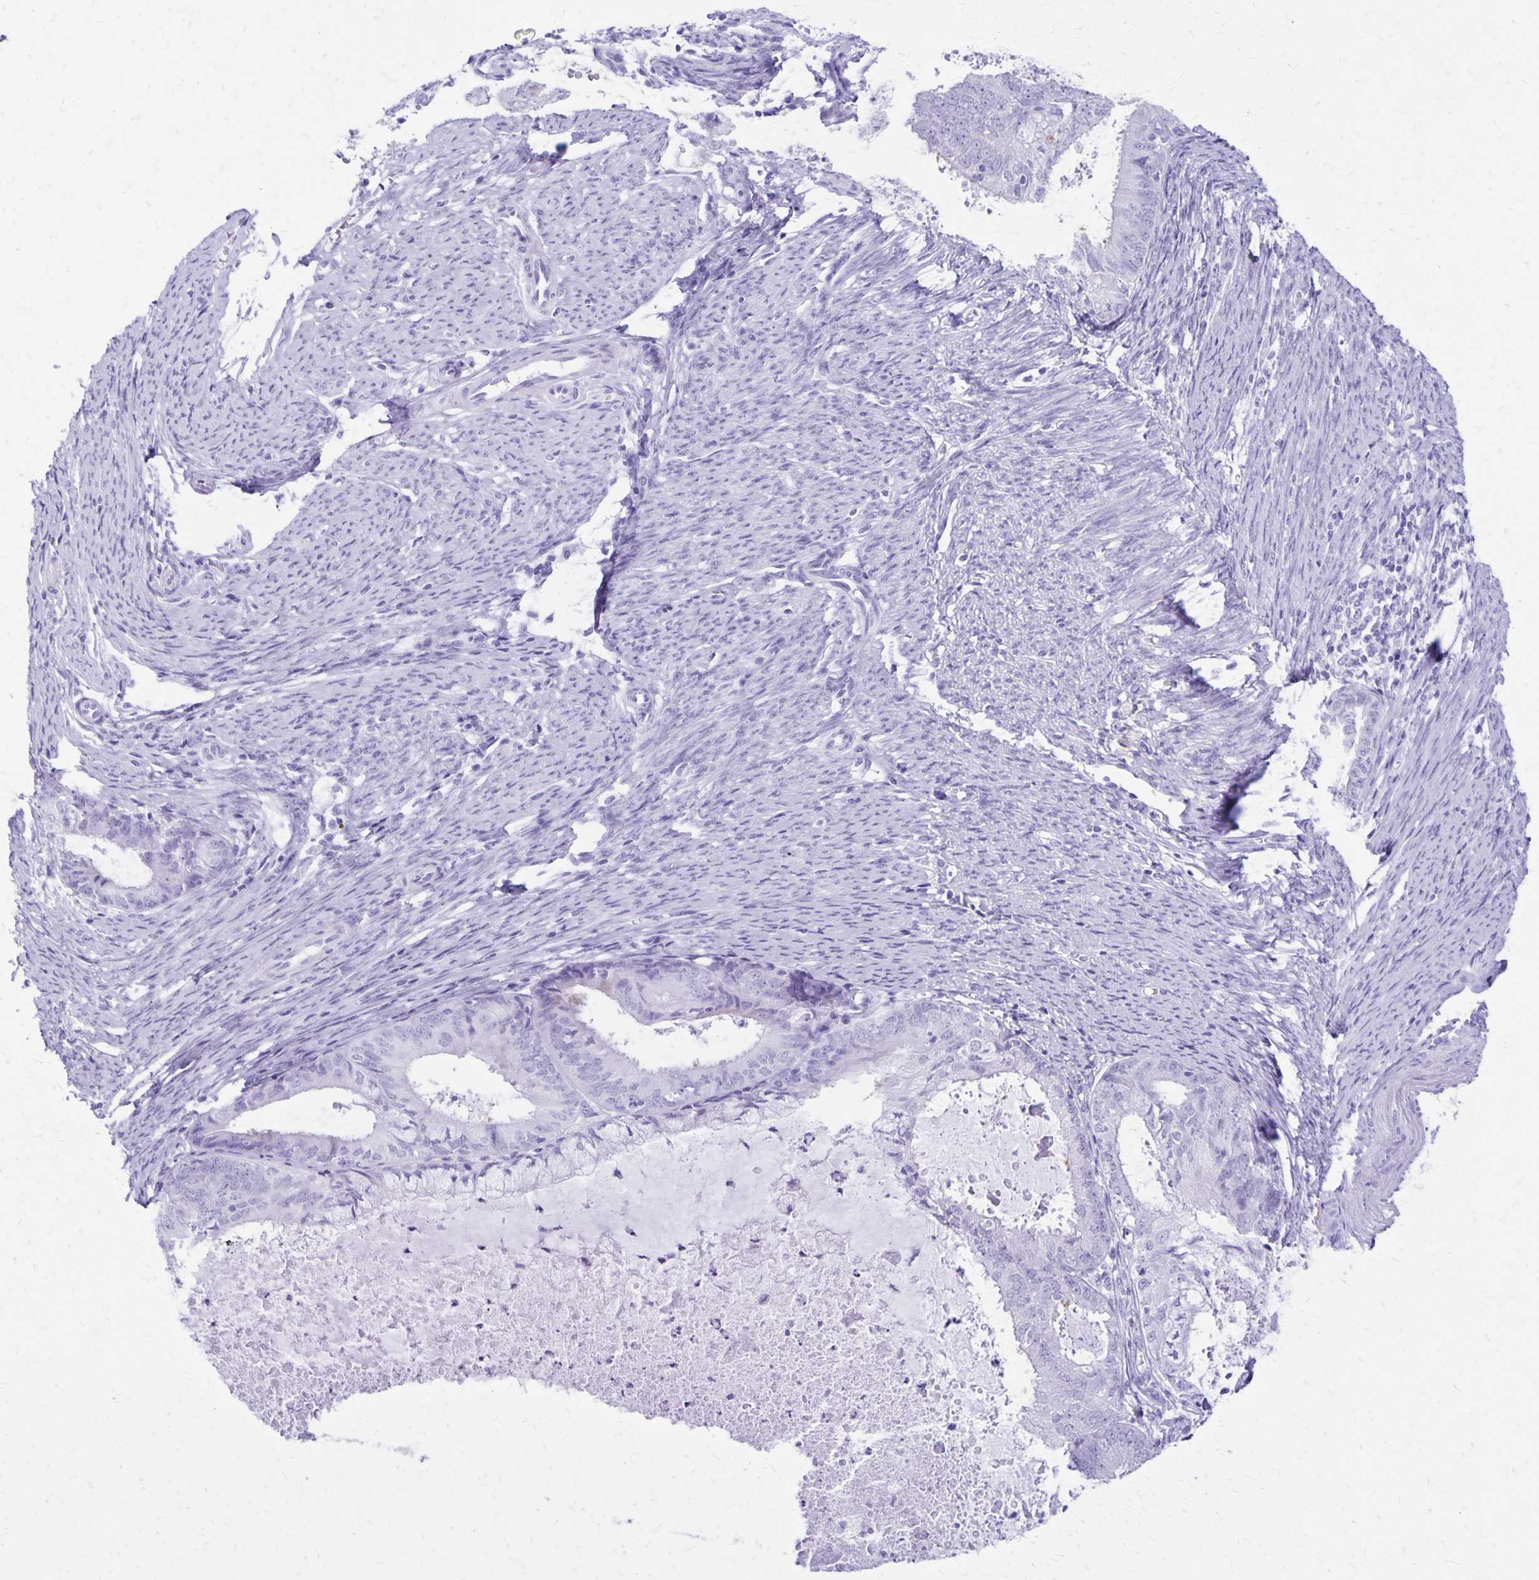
{"staining": {"intensity": "negative", "quantity": "none", "location": "none"}, "tissue": "endometrial cancer", "cell_type": "Tumor cells", "image_type": "cancer", "snomed": [{"axis": "morphology", "description": "Adenocarcinoma, NOS"}, {"axis": "topography", "description": "Endometrium"}], "caption": "Adenocarcinoma (endometrial) stained for a protein using IHC reveals no positivity tumor cells.", "gene": "DEFA5", "patient": {"sex": "female", "age": 57}}